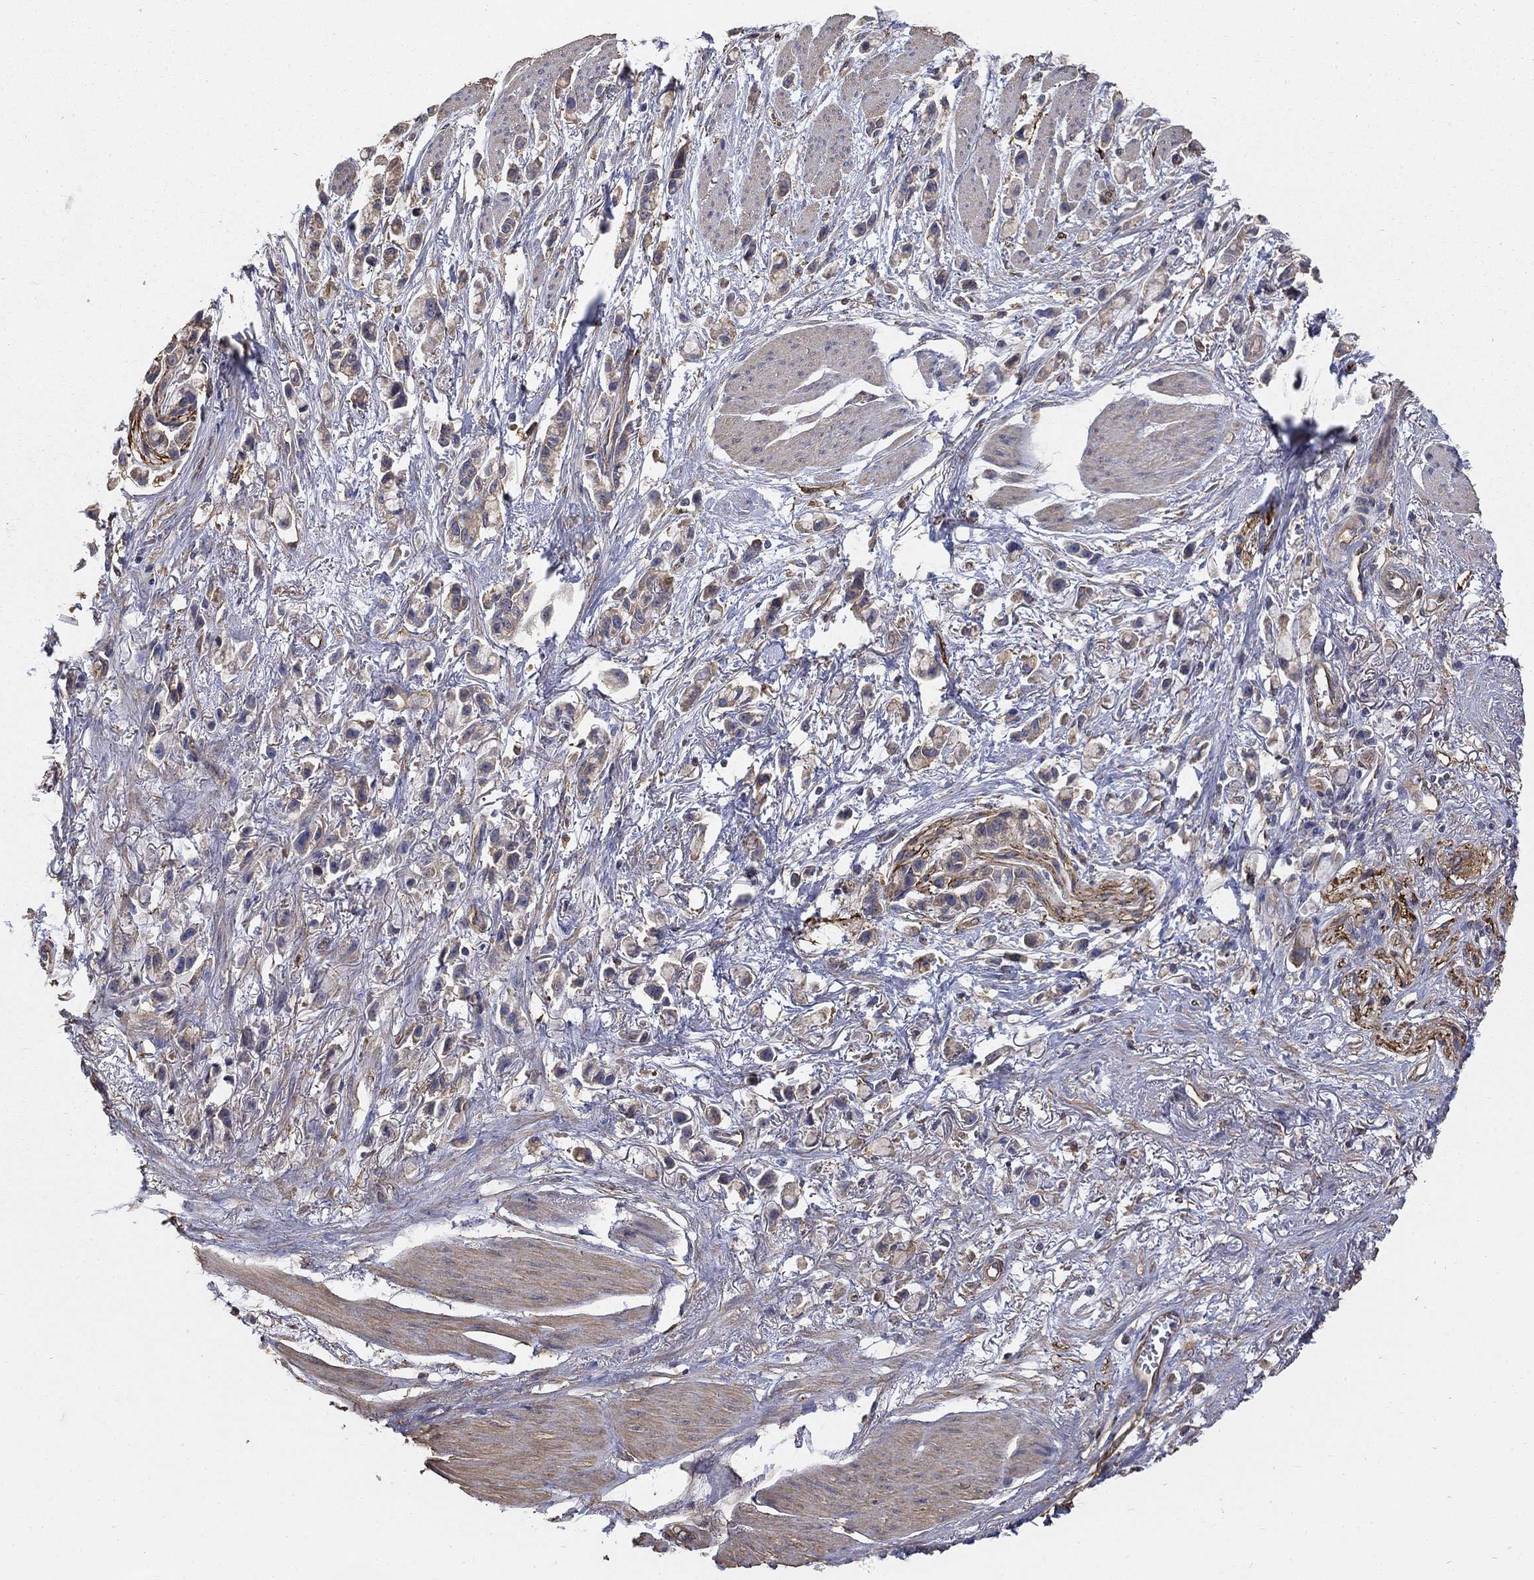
{"staining": {"intensity": "moderate", "quantity": "<25%", "location": "cytoplasmic/membranous"}, "tissue": "stomach cancer", "cell_type": "Tumor cells", "image_type": "cancer", "snomed": [{"axis": "morphology", "description": "Adenocarcinoma, NOS"}, {"axis": "topography", "description": "Stomach"}], "caption": "Stomach cancer stained with a protein marker exhibits moderate staining in tumor cells.", "gene": "DPYSL2", "patient": {"sex": "female", "age": 81}}